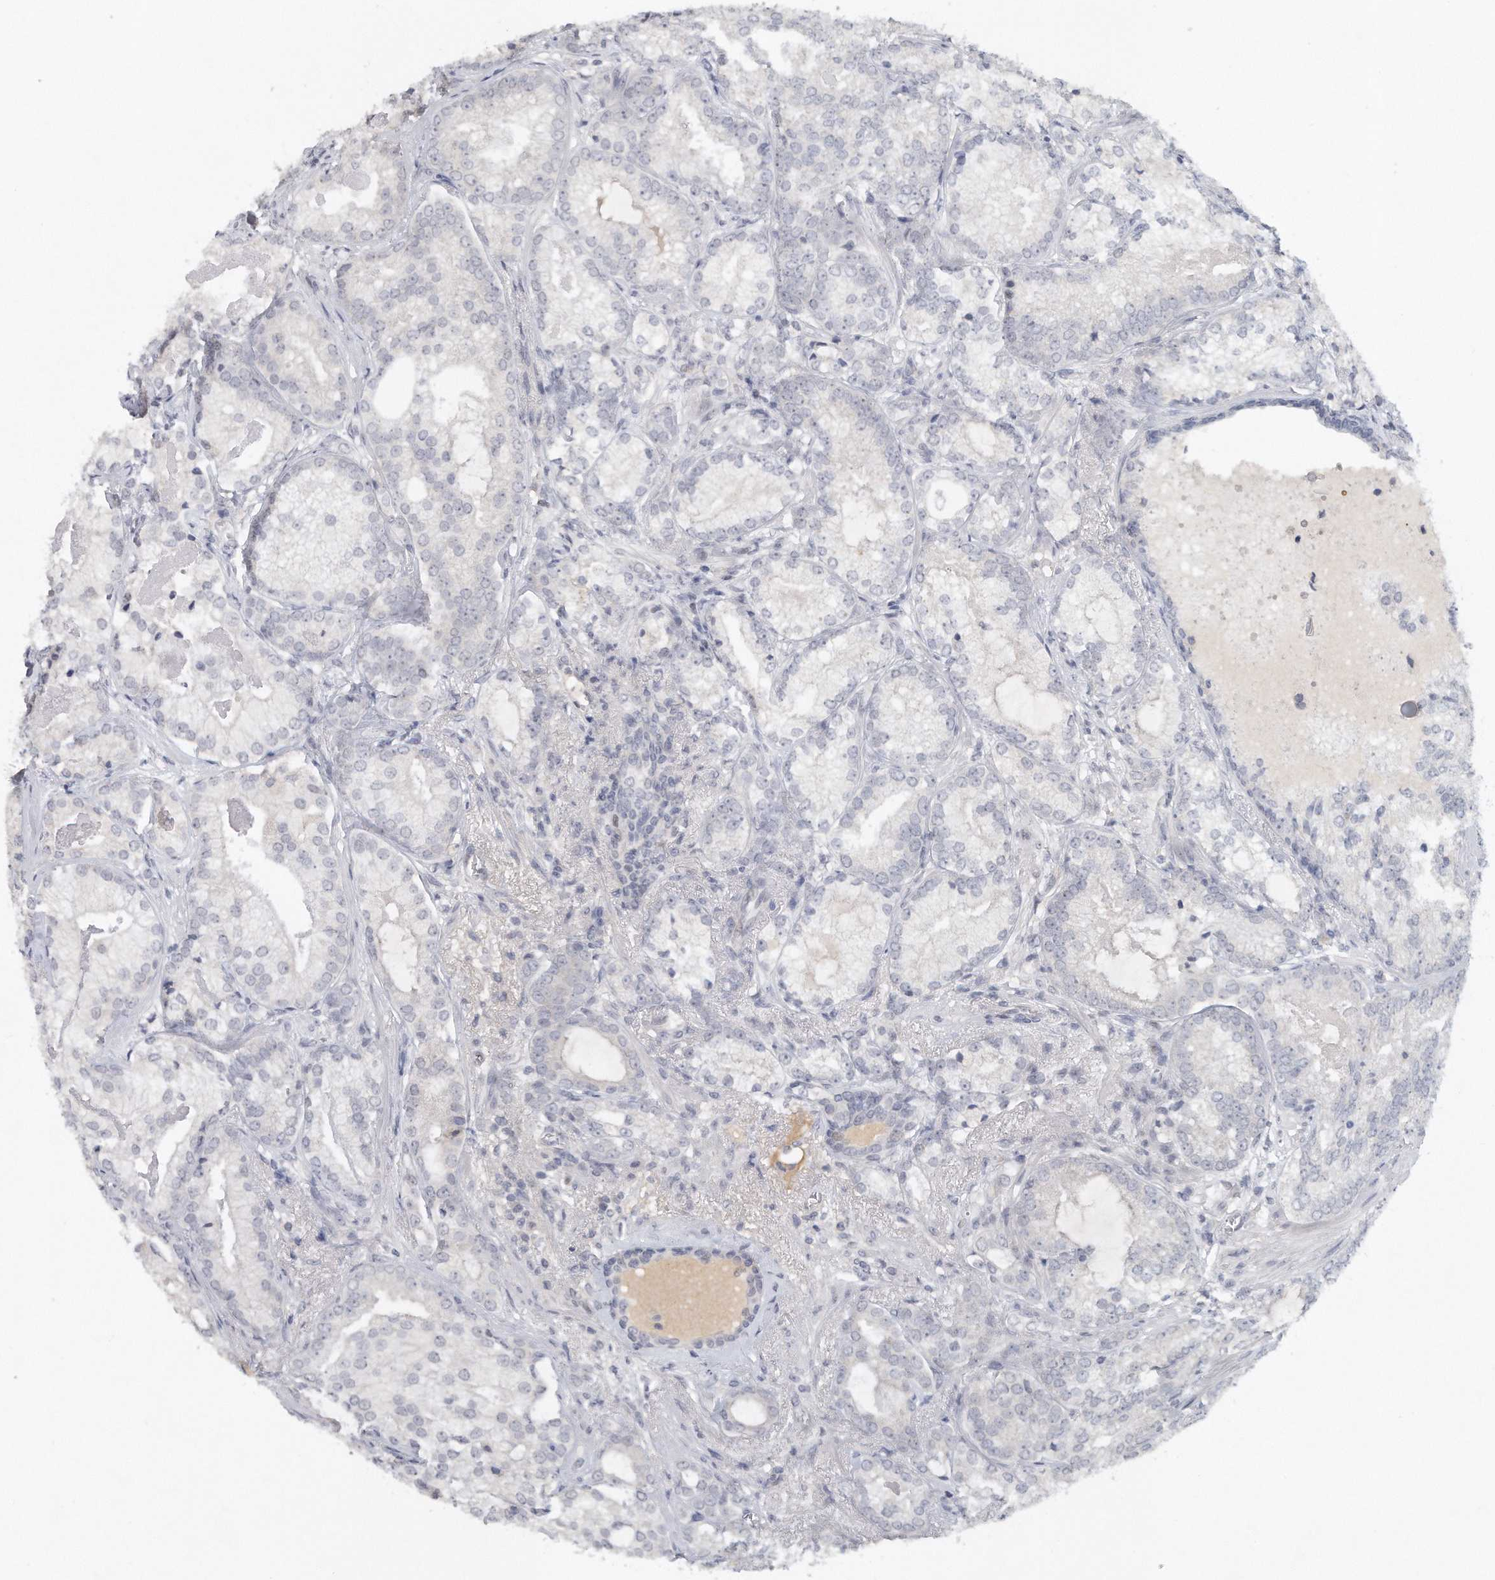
{"staining": {"intensity": "negative", "quantity": "none", "location": "none"}, "tissue": "prostate cancer", "cell_type": "Tumor cells", "image_type": "cancer", "snomed": [{"axis": "morphology", "description": "Normal morphology"}, {"axis": "morphology", "description": "Adenocarcinoma, Low grade"}, {"axis": "topography", "description": "Prostate"}], "caption": "This is an IHC micrograph of human prostate low-grade adenocarcinoma. There is no expression in tumor cells.", "gene": "DDX43", "patient": {"sex": "male", "age": 72}}